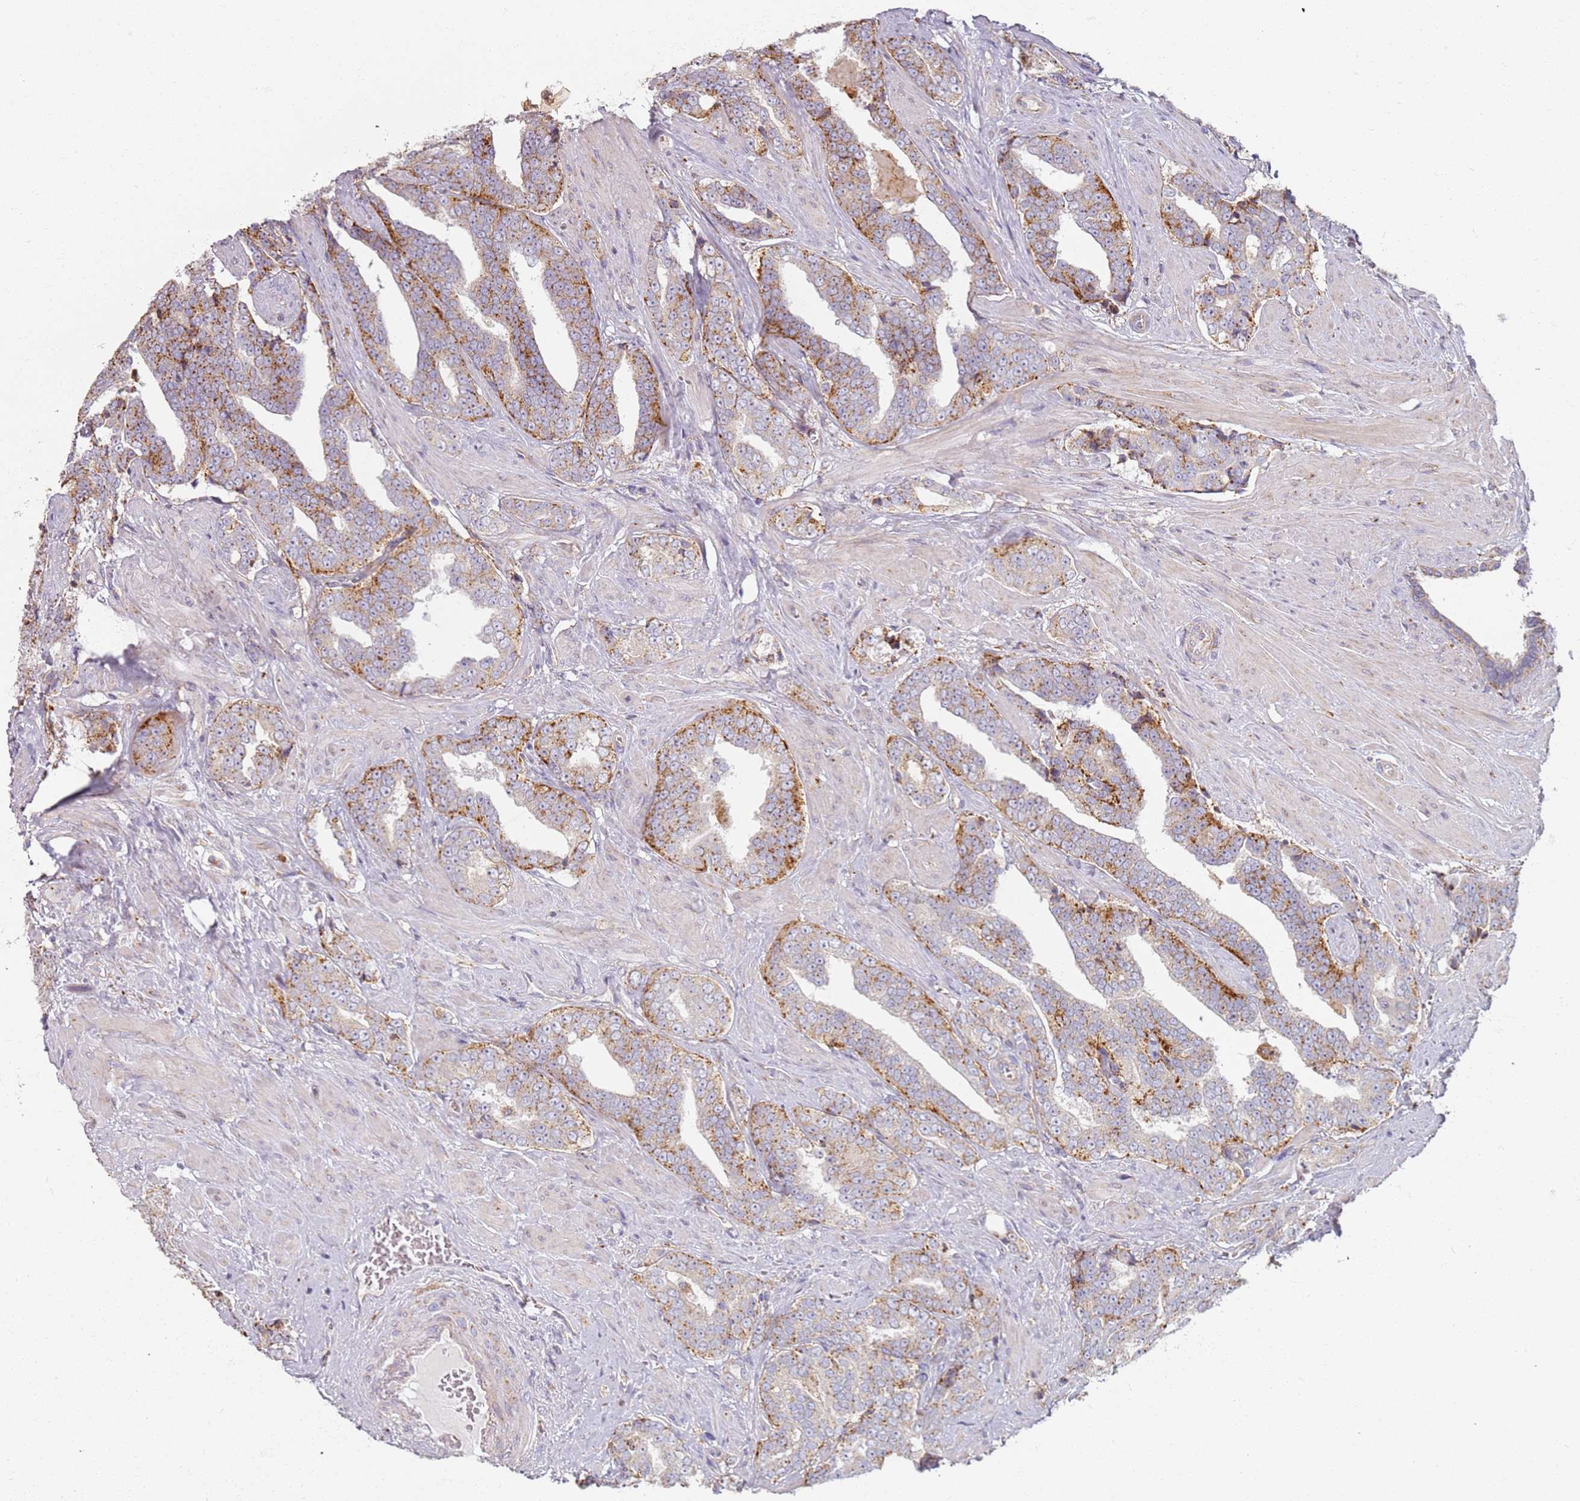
{"staining": {"intensity": "moderate", "quantity": "25%-75%", "location": "cytoplasmic/membranous"}, "tissue": "prostate cancer", "cell_type": "Tumor cells", "image_type": "cancer", "snomed": [{"axis": "morphology", "description": "Adenocarcinoma, High grade"}, {"axis": "topography", "description": "Prostate"}], "caption": "The micrograph shows a brown stain indicating the presence of a protein in the cytoplasmic/membranous of tumor cells in prostate cancer (high-grade adenocarcinoma). (DAB = brown stain, brightfield microscopy at high magnification).", "gene": "PROKR2", "patient": {"sex": "male", "age": 67}}